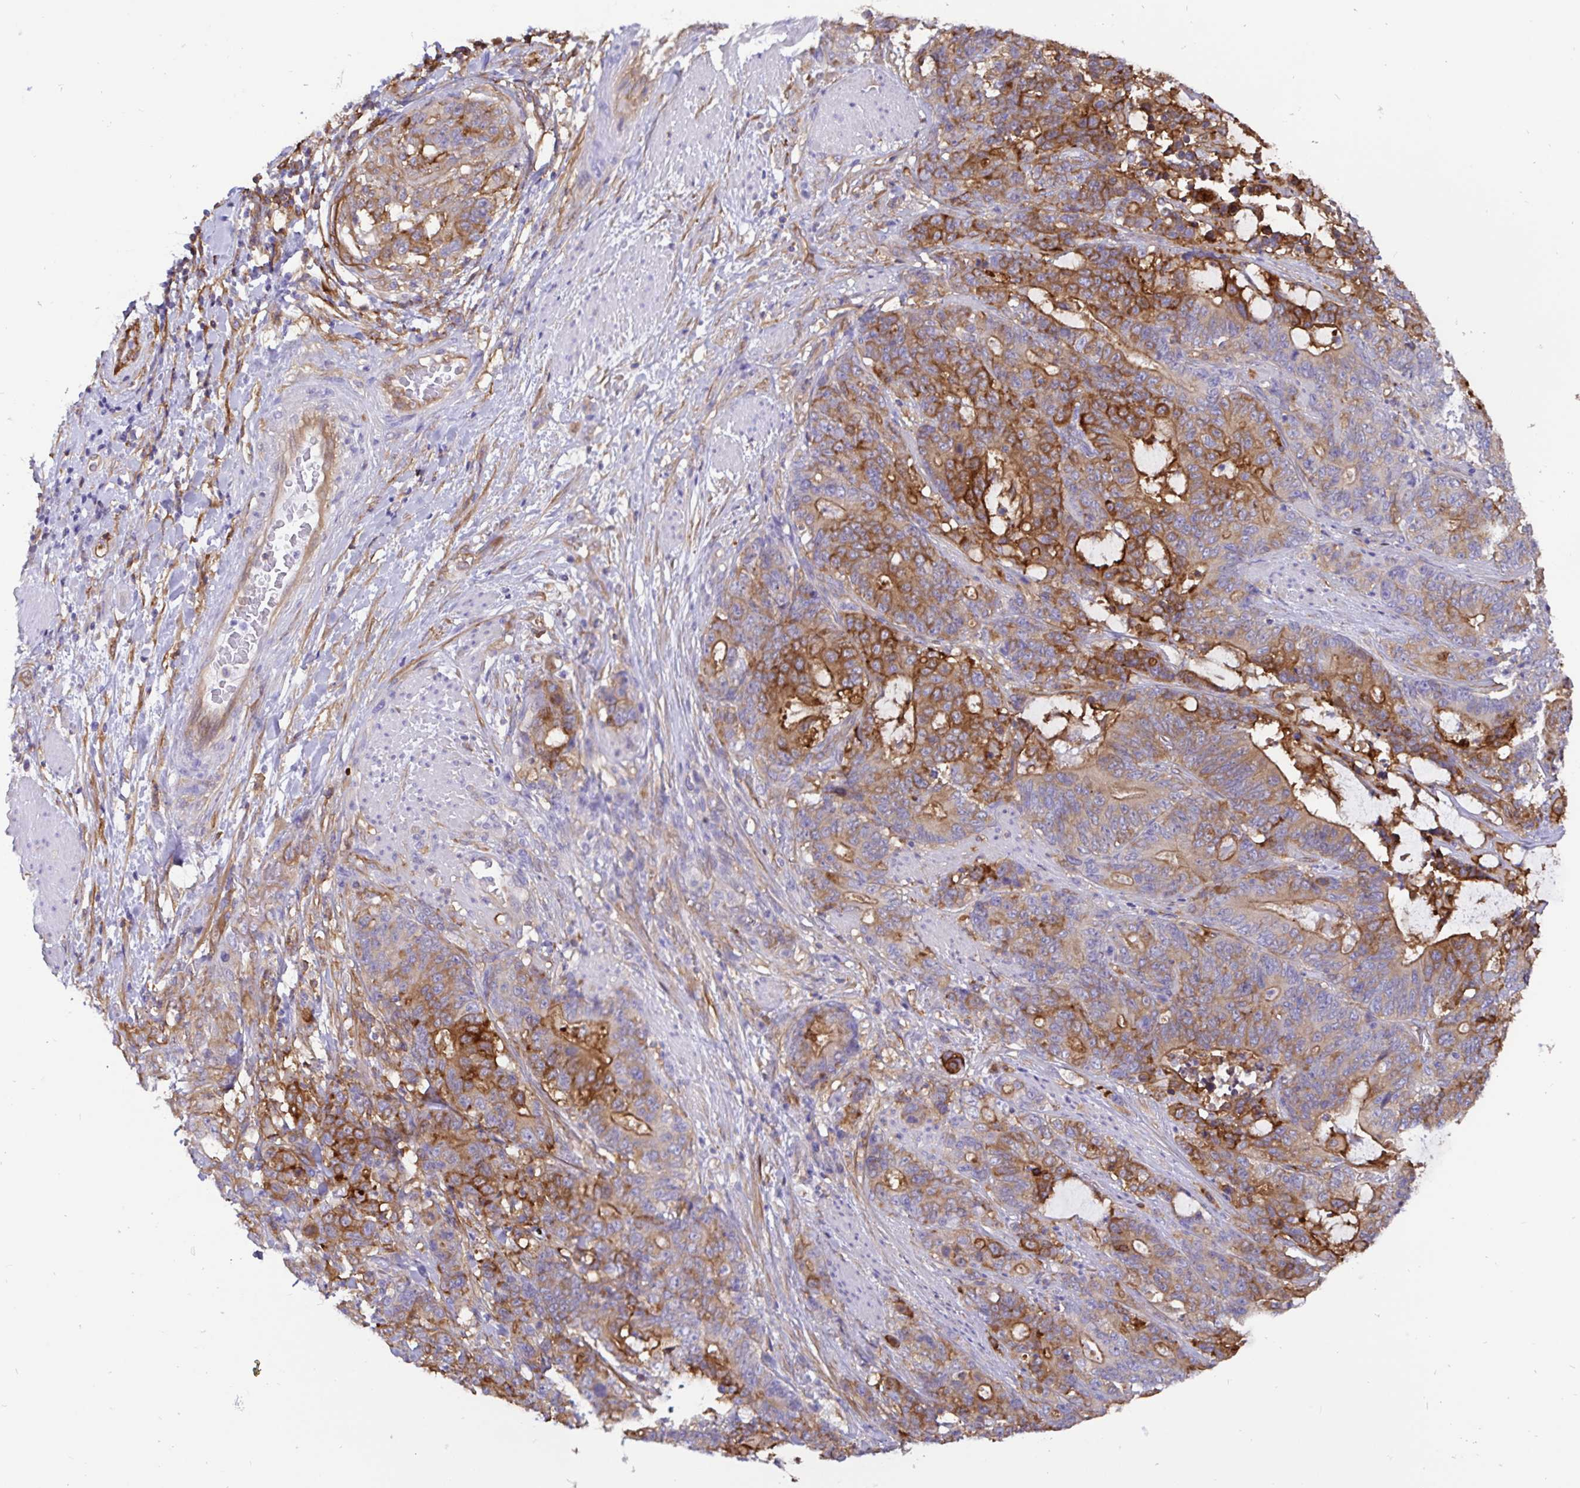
{"staining": {"intensity": "strong", "quantity": "25%-75%", "location": "cytoplasmic/membranous"}, "tissue": "stomach cancer", "cell_type": "Tumor cells", "image_type": "cancer", "snomed": [{"axis": "morphology", "description": "Normal tissue, NOS"}, {"axis": "morphology", "description": "Adenocarcinoma, NOS"}, {"axis": "topography", "description": "Stomach"}], "caption": "This is an image of immunohistochemistry staining of stomach cancer (adenocarcinoma), which shows strong staining in the cytoplasmic/membranous of tumor cells.", "gene": "ANXA2", "patient": {"sex": "female", "age": 64}}